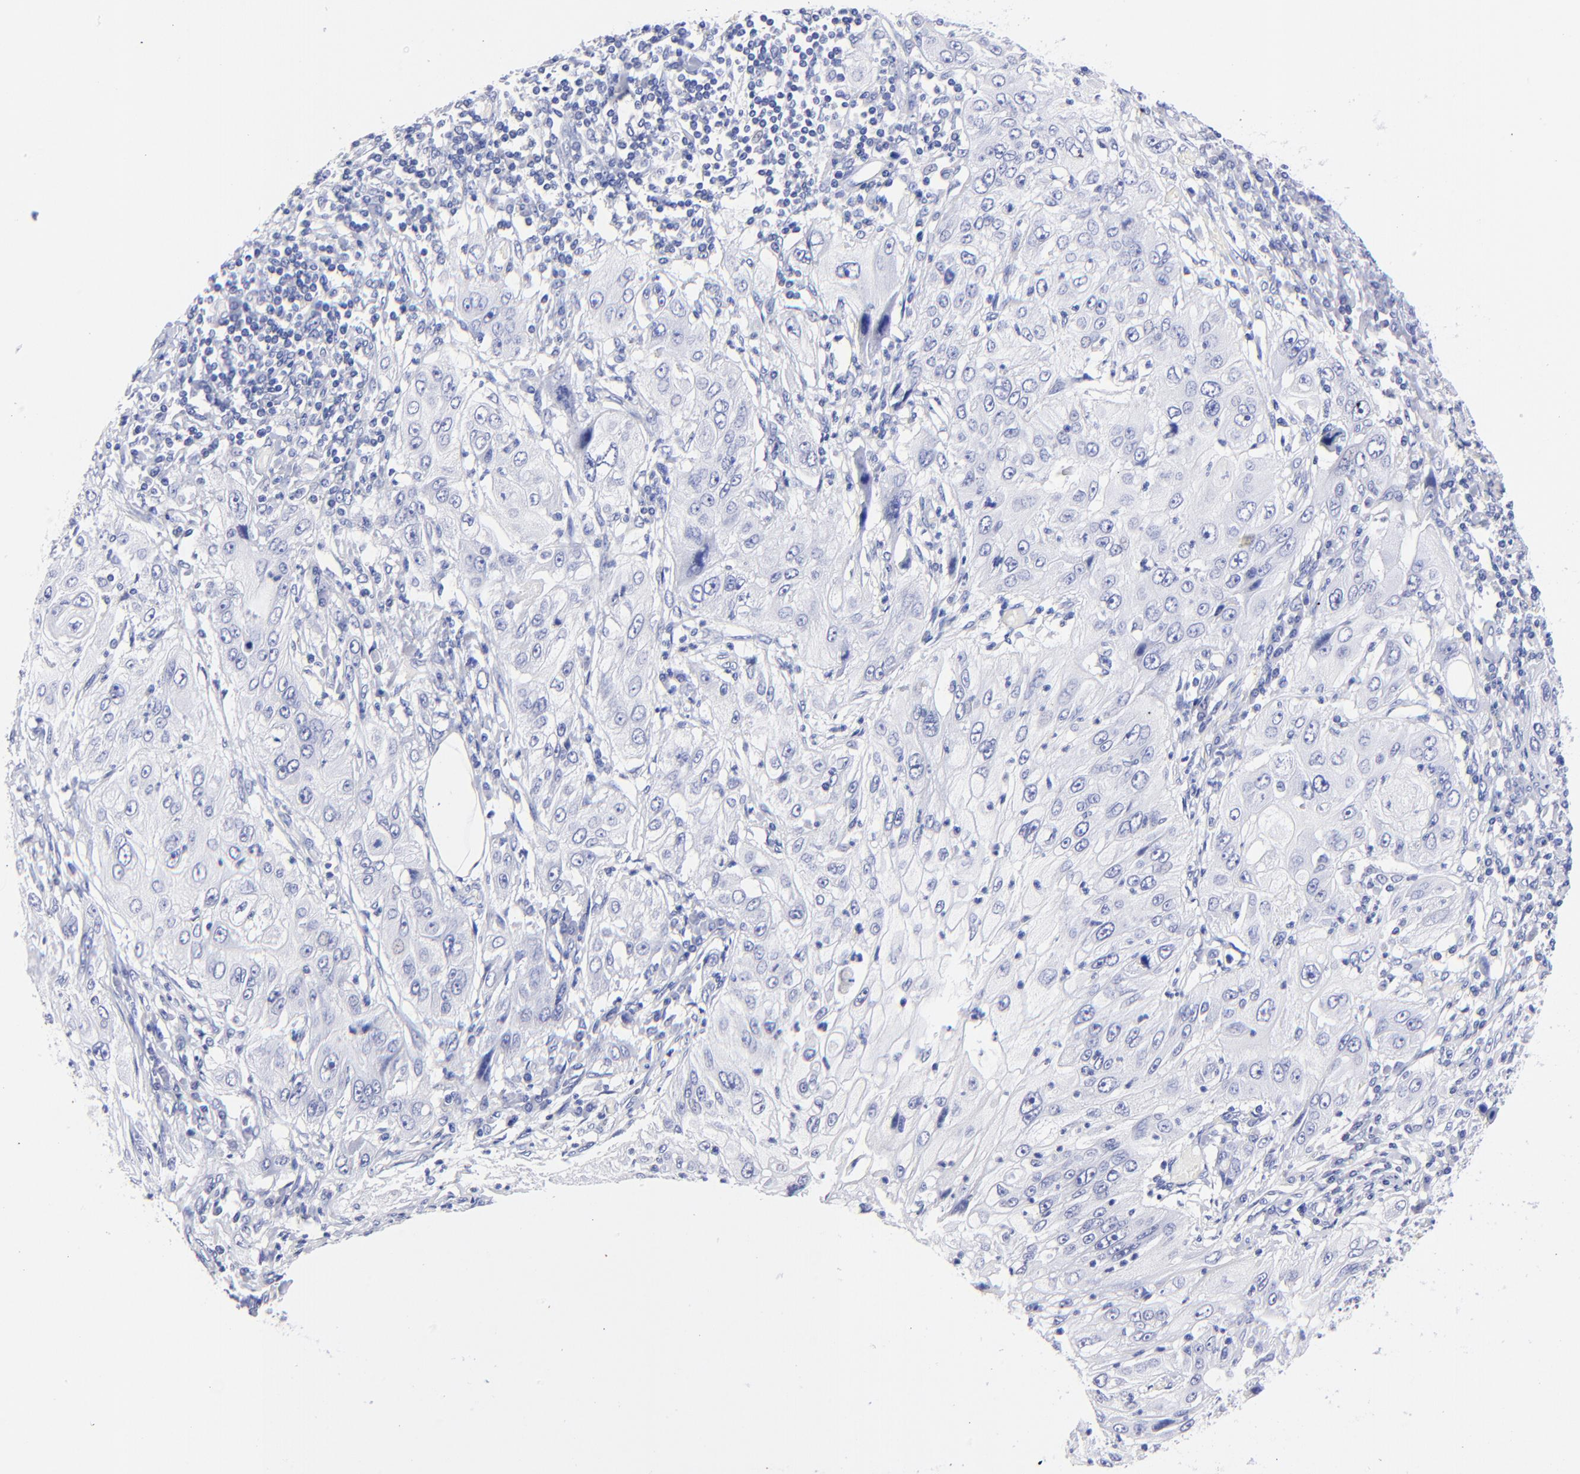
{"staining": {"intensity": "negative", "quantity": "none", "location": "none"}, "tissue": "lung cancer", "cell_type": "Tumor cells", "image_type": "cancer", "snomed": [{"axis": "morphology", "description": "Inflammation, NOS"}, {"axis": "morphology", "description": "Squamous cell carcinoma, NOS"}, {"axis": "topography", "description": "Lymph node"}, {"axis": "topography", "description": "Soft tissue"}, {"axis": "topography", "description": "Lung"}], "caption": "Histopathology image shows no protein expression in tumor cells of lung cancer (squamous cell carcinoma) tissue.", "gene": "HORMAD2", "patient": {"sex": "male", "age": 66}}